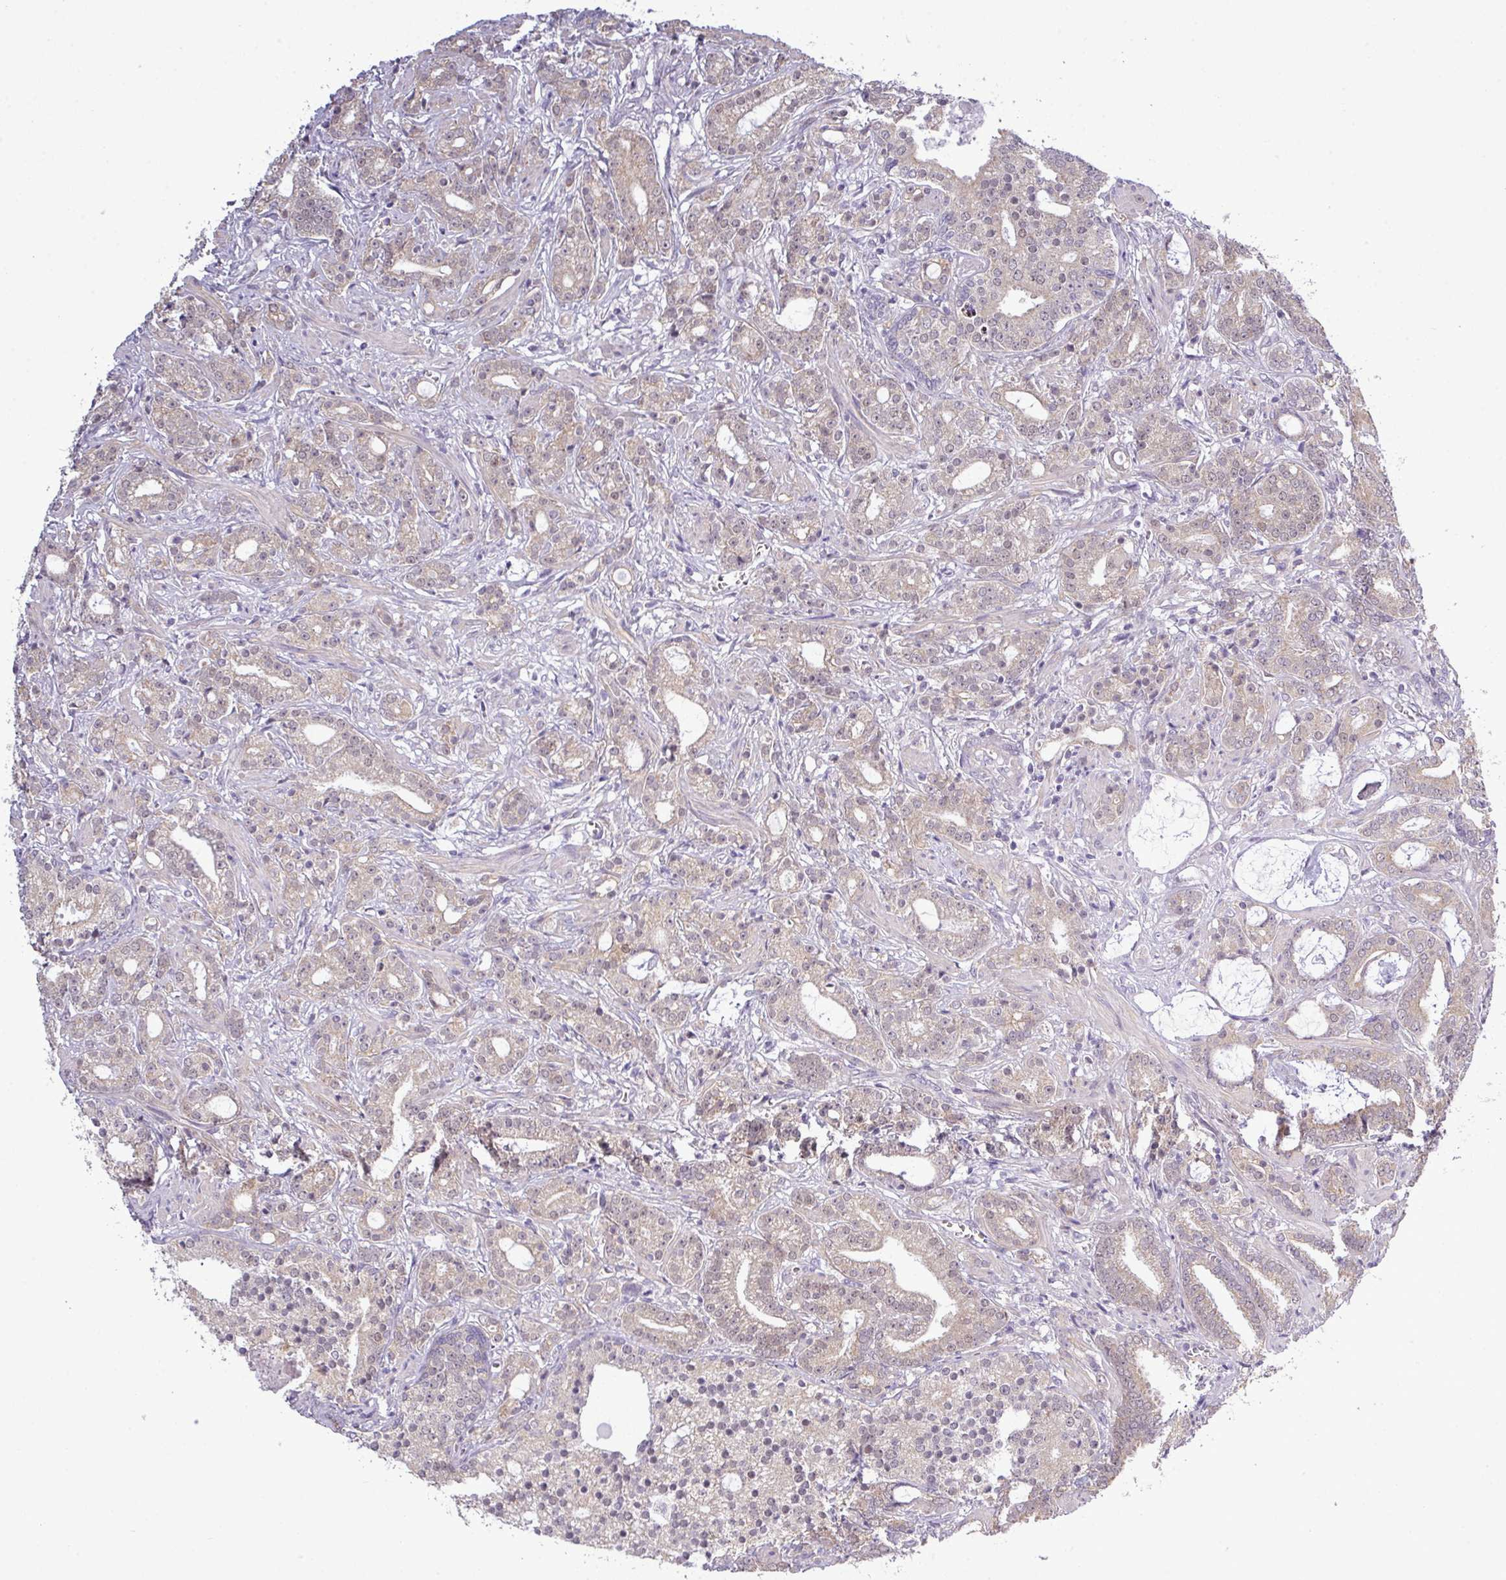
{"staining": {"intensity": "weak", "quantity": "25%-75%", "location": "cytoplasmic/membranous"}, "tissue": "prostate cancer", "cell_type": "Tumor cells", "image_type": "cancer", "snomed": [{"axis": "morphology", "description": "Adenocarcinoma, High grade"}, {"axis": "topography", "description": "Prostate and seminal vesicle, NOS"}], "caption": "This is an image of immunohistochemistry (IHC) staining of prostate cancer, which shows weak positivity in the cytoplasmic/membranous of tumor cells.", "gene": "ZNF217", "patient": {"sex": "male", "age": 67}}